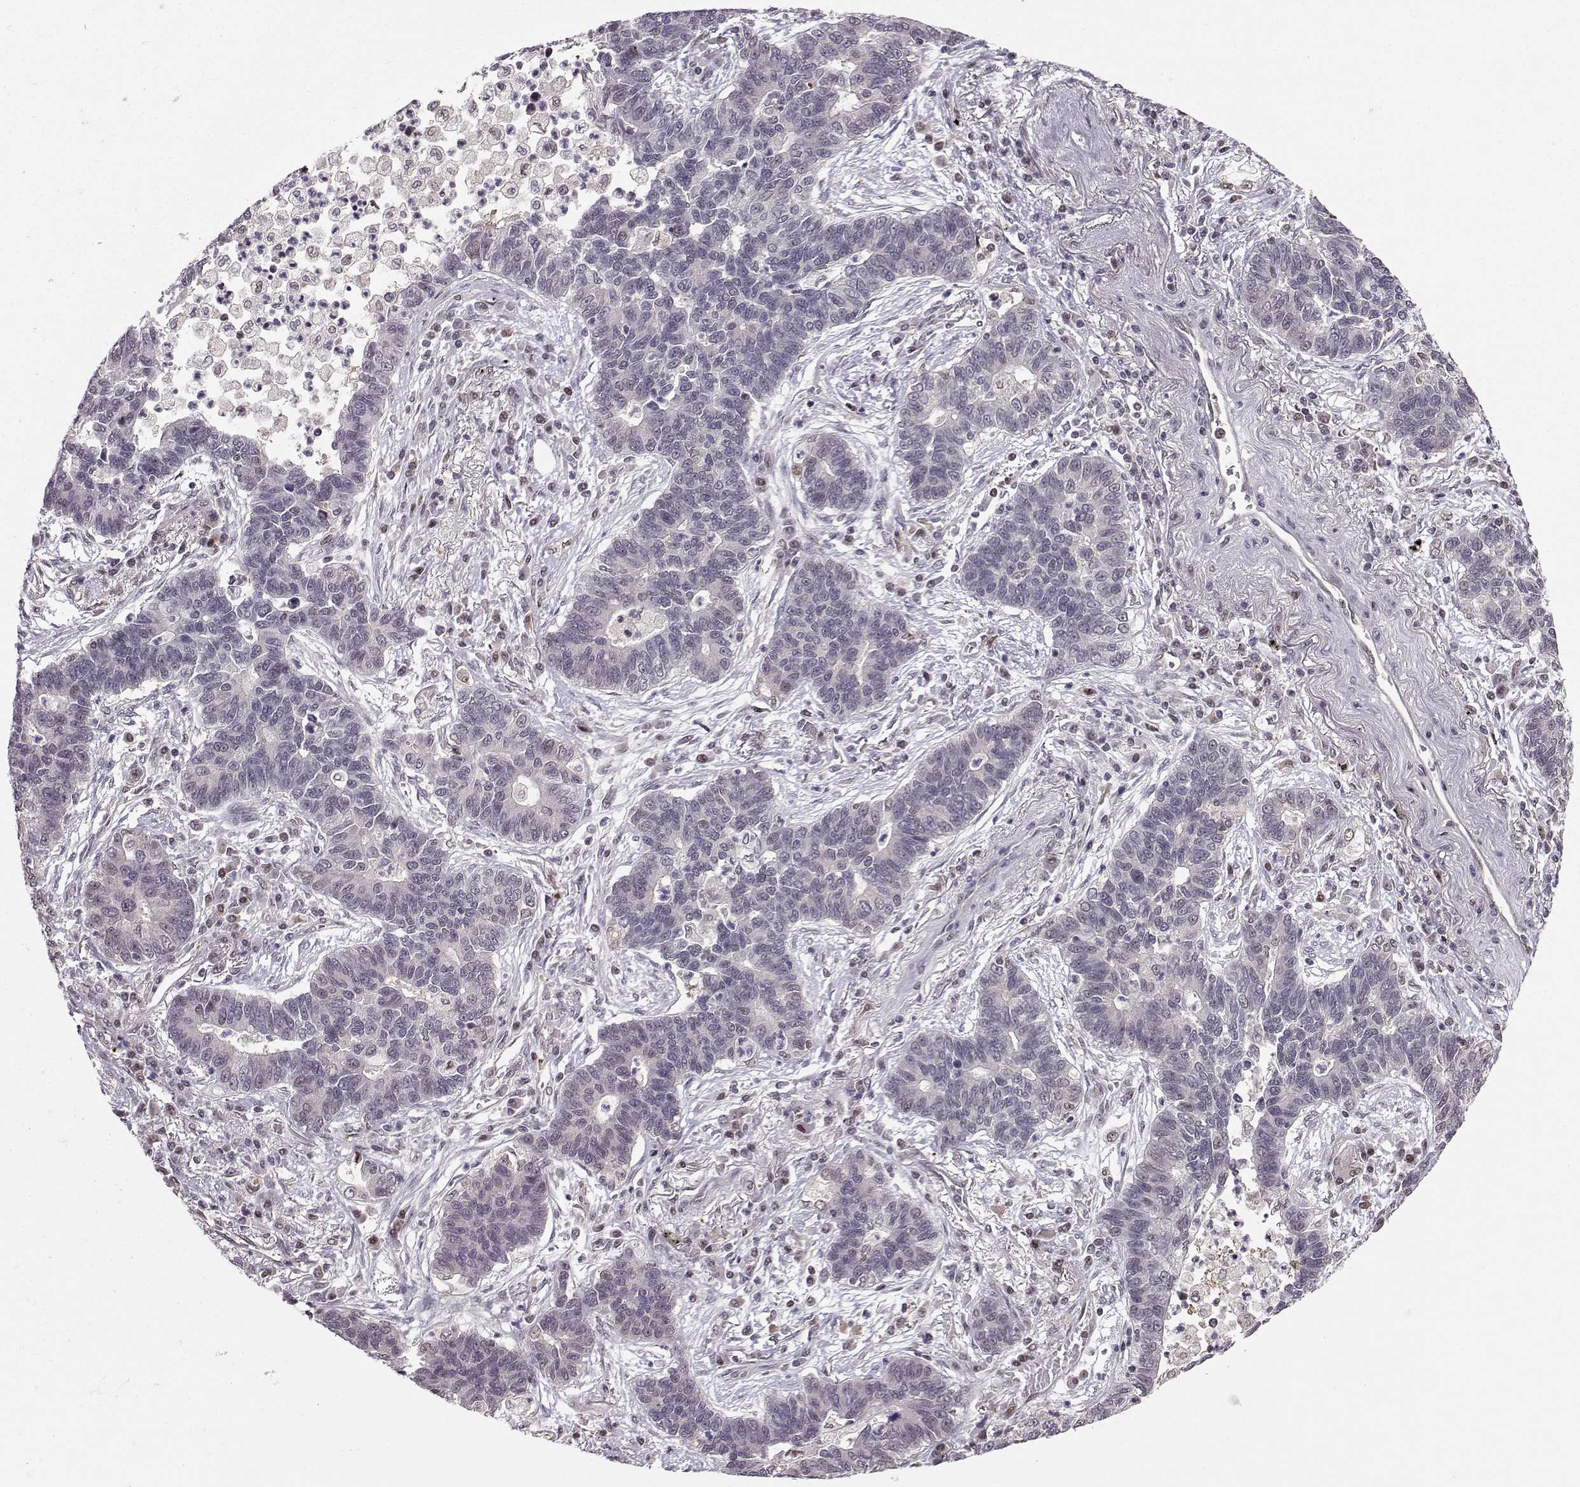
{"staining": {"intensity": "negative", "quantity": "none", "location": "none"}, "tissue": "lung cancer", "cell_type": "Tumor cells", "image_type": "cancer", "snomed": [{"axis": "morphology", "description": "Adenocarcinoma, NOS"}, {"axis": "topography", "description": "Lung"}], "caption": "Immunohistochemistry (IHC) histopathology image of neoplastic tissue: lung adenocarcinoma stained with DAB shows no significant protein staining in tumor cells.", "gene": "PKP2", "patient": {"sex": "female", "age": 57}}